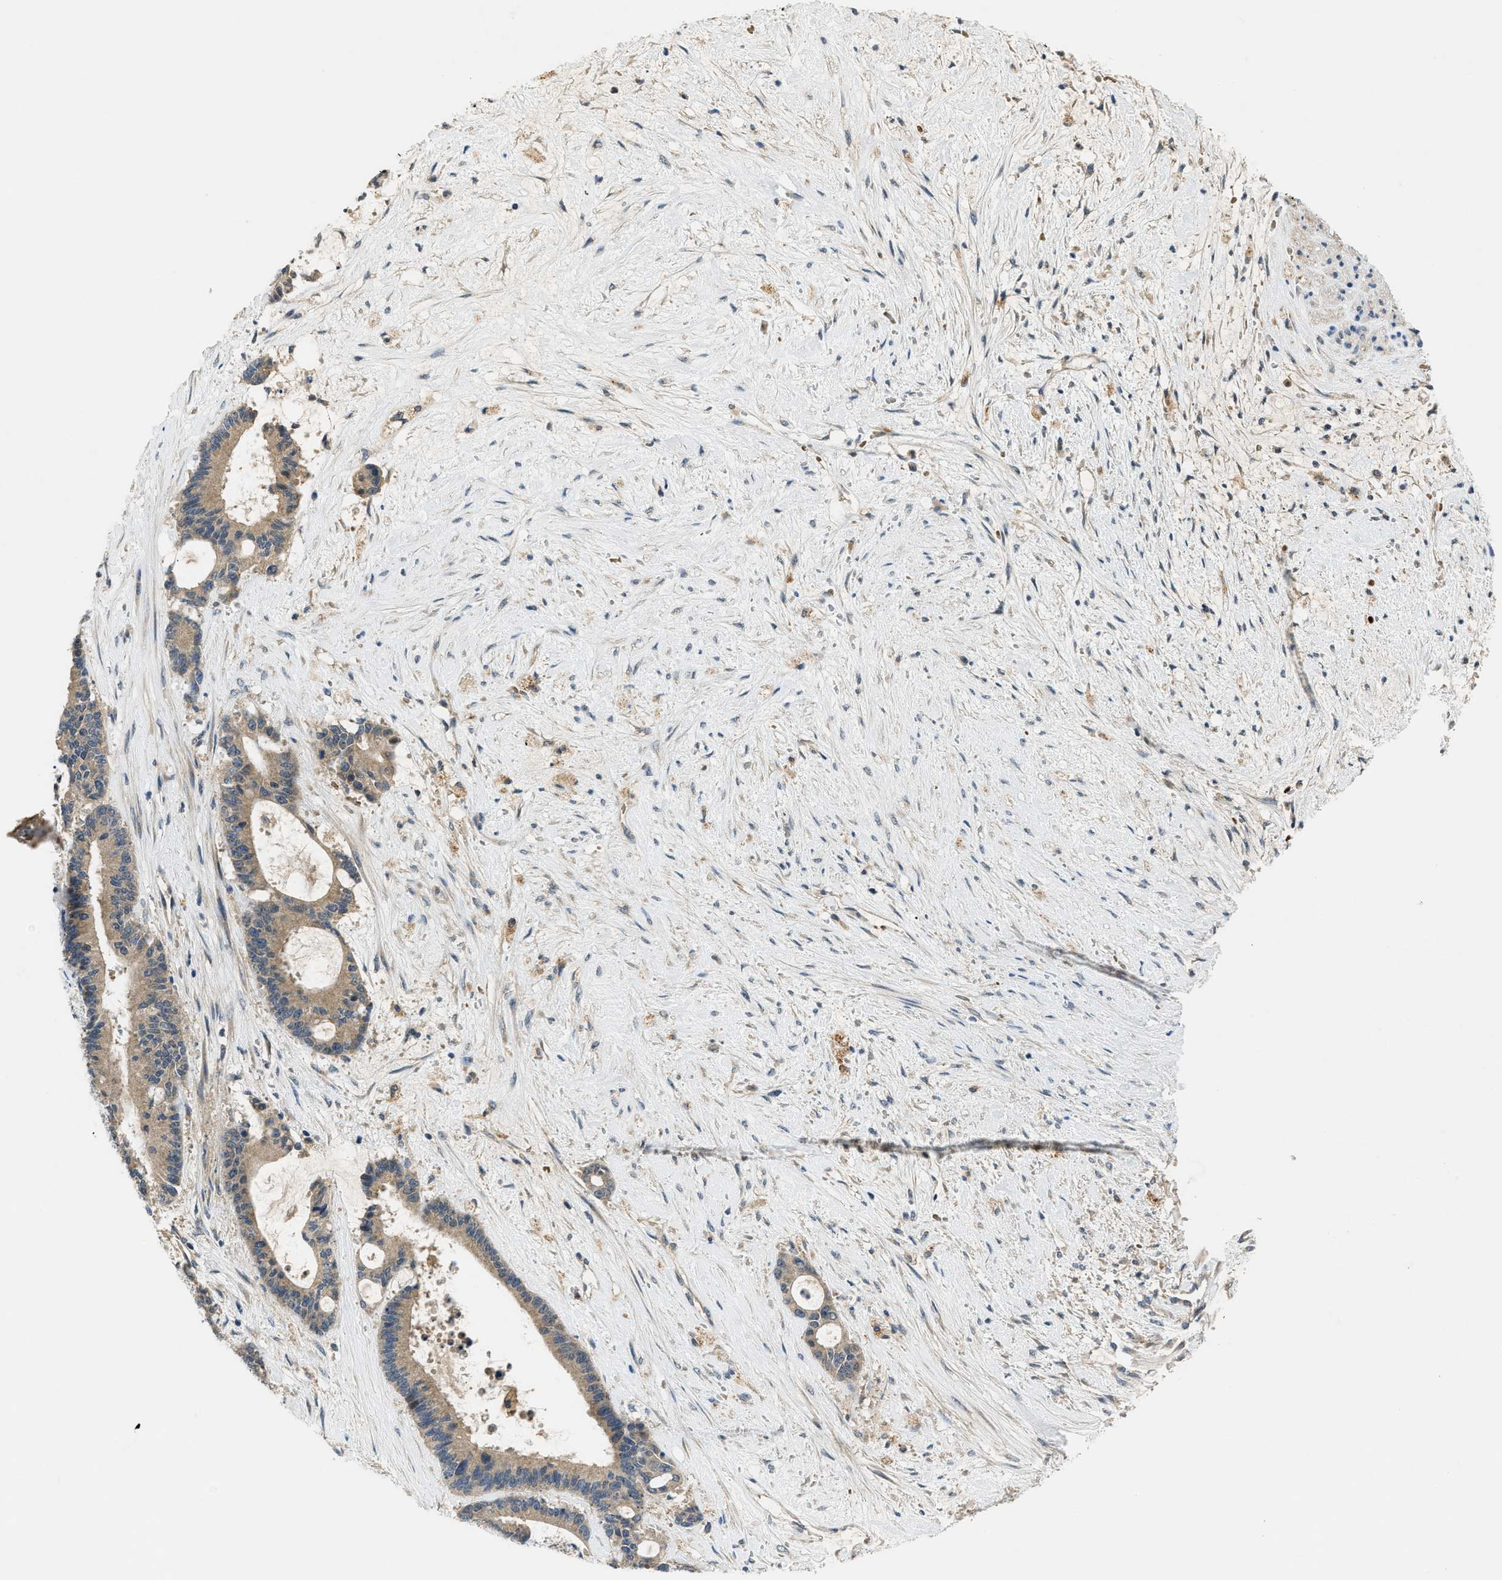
{"staining": {"intensity": "moderate", "quantity": ">75%", "location": "cytoplasmic/membranous"}, "tissue": "liver cancer", "cell_type": "Tumor cells", "image_type": "cancer", "snomed": [{"axis": "morphology", "description": "Normal tissue, NOS"}, {"axis": "morphology", "description": "Cholangiocarcinoma"}, {"axis": "topography", "description": "Liver"}, {"axis": "topography", "description": "Peripheral nerve tissue"}], "caption": "Immunohistochemical staining of cholangiocarcinoma (liver) exhibits medium levels of moderate cytoplasmic/membranous protein expression in approximately >75% of tumor cells. Immunohistochemistry stains the protein of interest in brown and the nuclei are stained blue.", "gene": "PDE7A", "patient": {"sex": "female", "age": 73}}